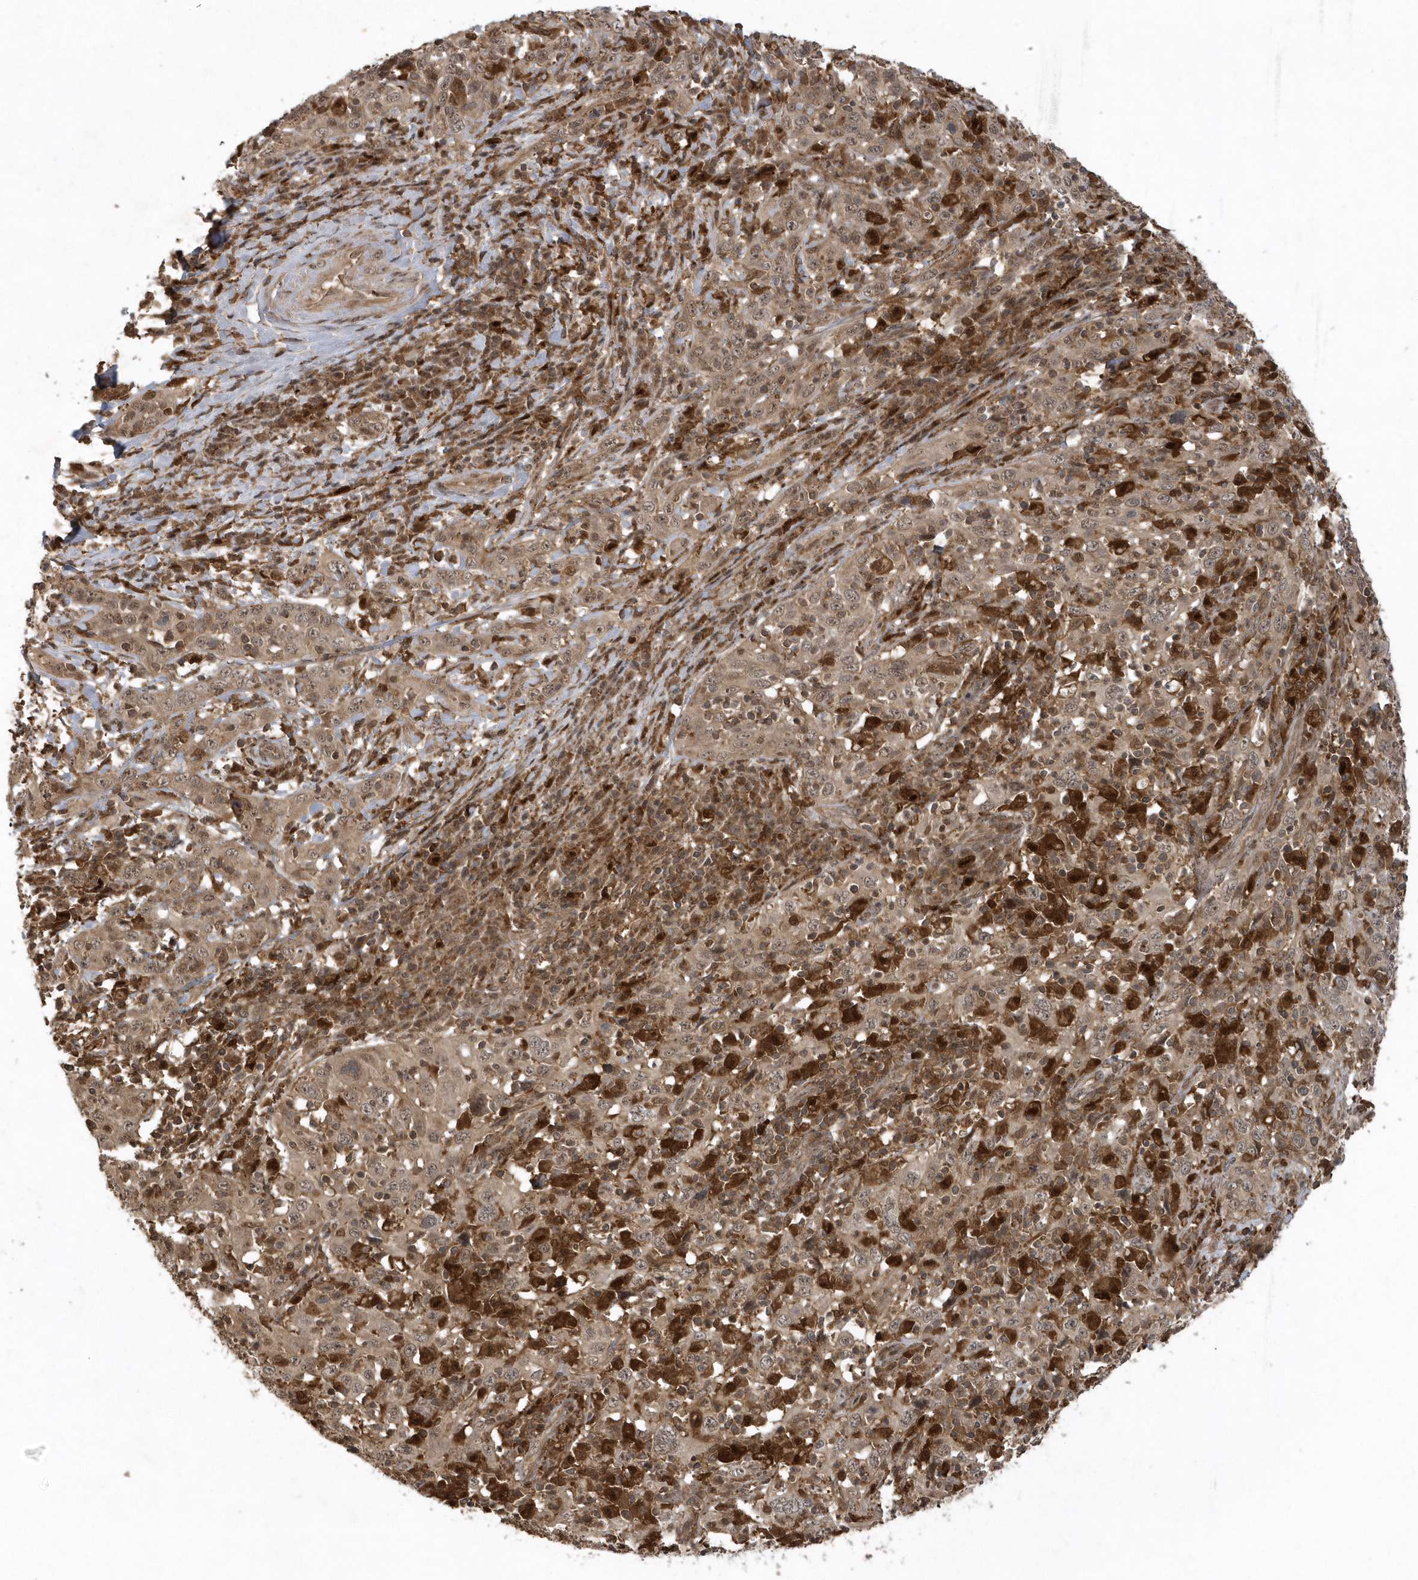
{"staining": {"intensity": "weak", "quantity": ">75%", "location": "cytoplasmic/membranous,nuclear"}, "tissue": "cervical cancer", "cell_type": "Tumor cells", "image_type": "cancer", "snomed": [{"axis": "morphology", "description": "Squamous cell carcinoma, NOS"}, {"axis": "topography", "description": "Cervix"}], "caption": "Squamous cell carcinoma (cervical) stained with a protein marker demonstrates weak staining in tumor cells.", "gene": "LACC1", "patient": {"sex": "female", "age": 46}}